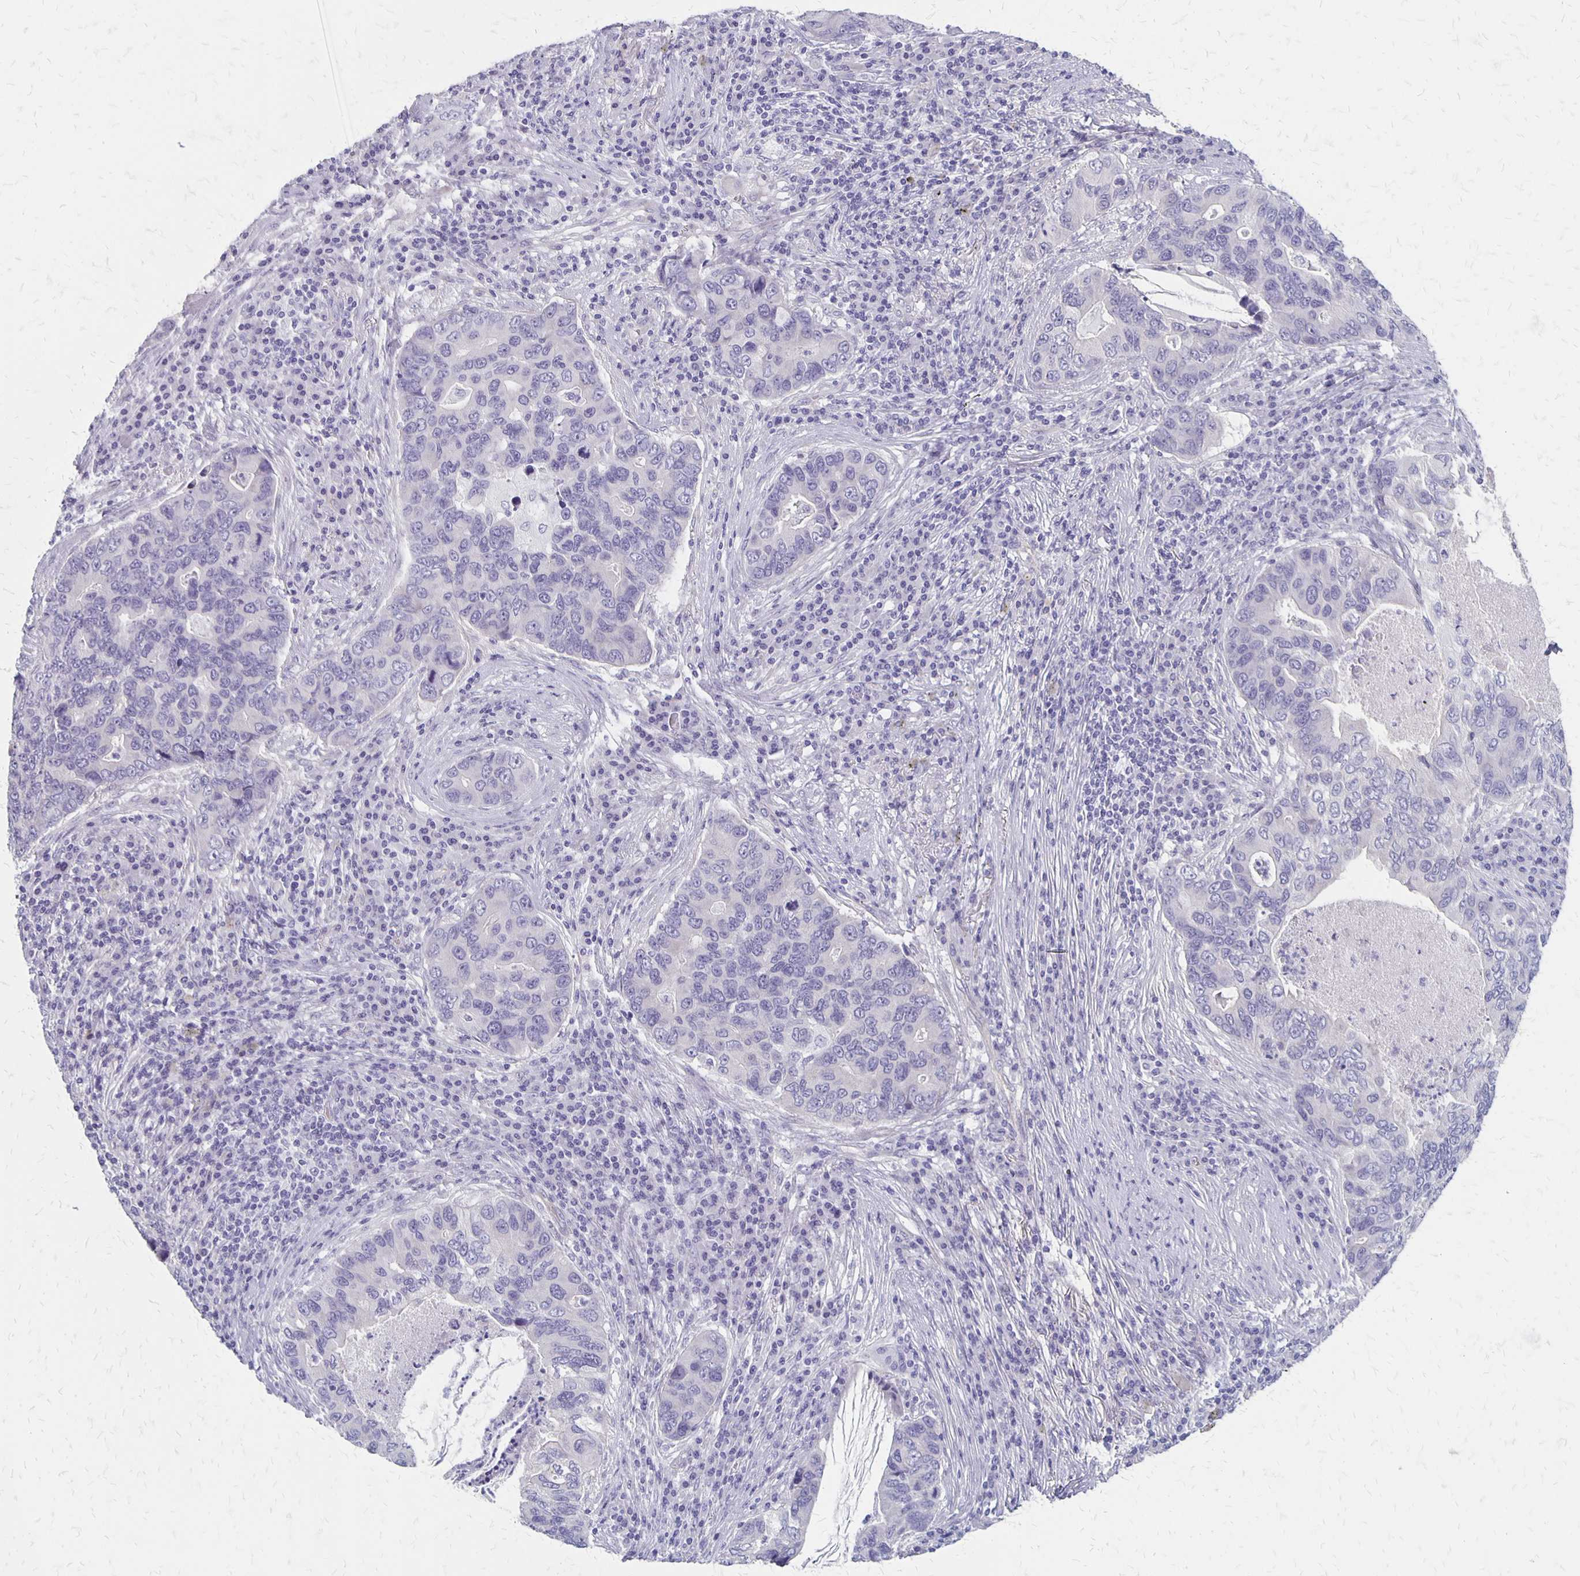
{"staining": {"intensity": "negative", "quantity": "none", "location": "none"}, "tissue": "lung cancer", "cell_type": "Tumor cells", "image_type": "cancer", "snomed": [{"axis": "morphology", "description": "Adenocarcinoma, NOS"}, {"axis": "morphology", "description": "Adenocarcinoma, metastatic, NOS"}, {"axis": "topography", "description": "Lymph node"}, {"axis": "topography", "description": "Lung"}], "caption": "Tumor cells show no significant protein positivity in metastatic adenocarcinoma (lung).", "gene": "HOMER1", "patient": {"sex": "female", "age": 54}}